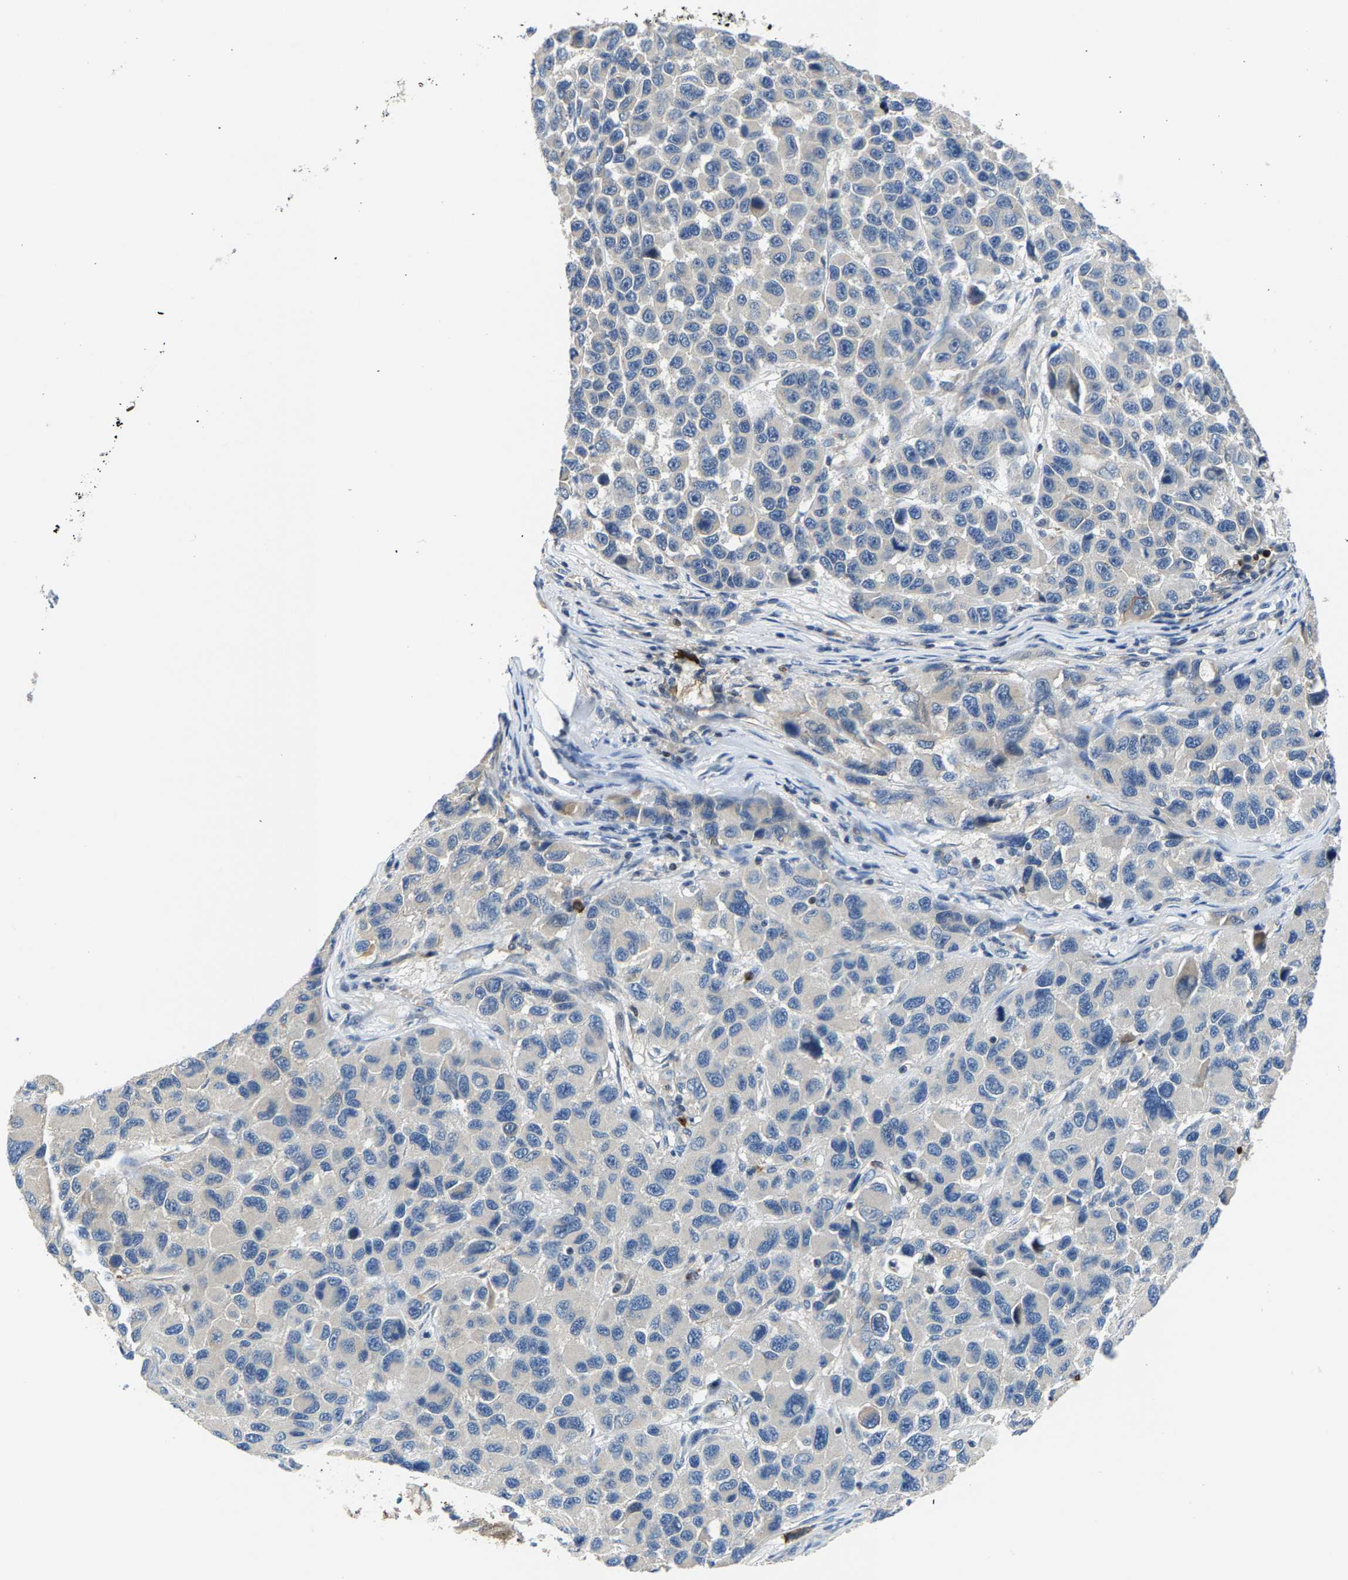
{"staining": {"intensity": "negative", "quantity": "none", "location": "none"}, "tissue": "melanoma", "cell_type": "Tumor cells", "image_type": "cancer", "snomed": [{"axis": "morphology", "description": "Malignant melanoma, NOS"}, {"axis": "topography", "description": "Skin"}], "caption": "Tumor cells show no significant protein expression in malignant melanoma.", "gene": "AGBL3", "patient": {"sex": "male", "age": 53}}